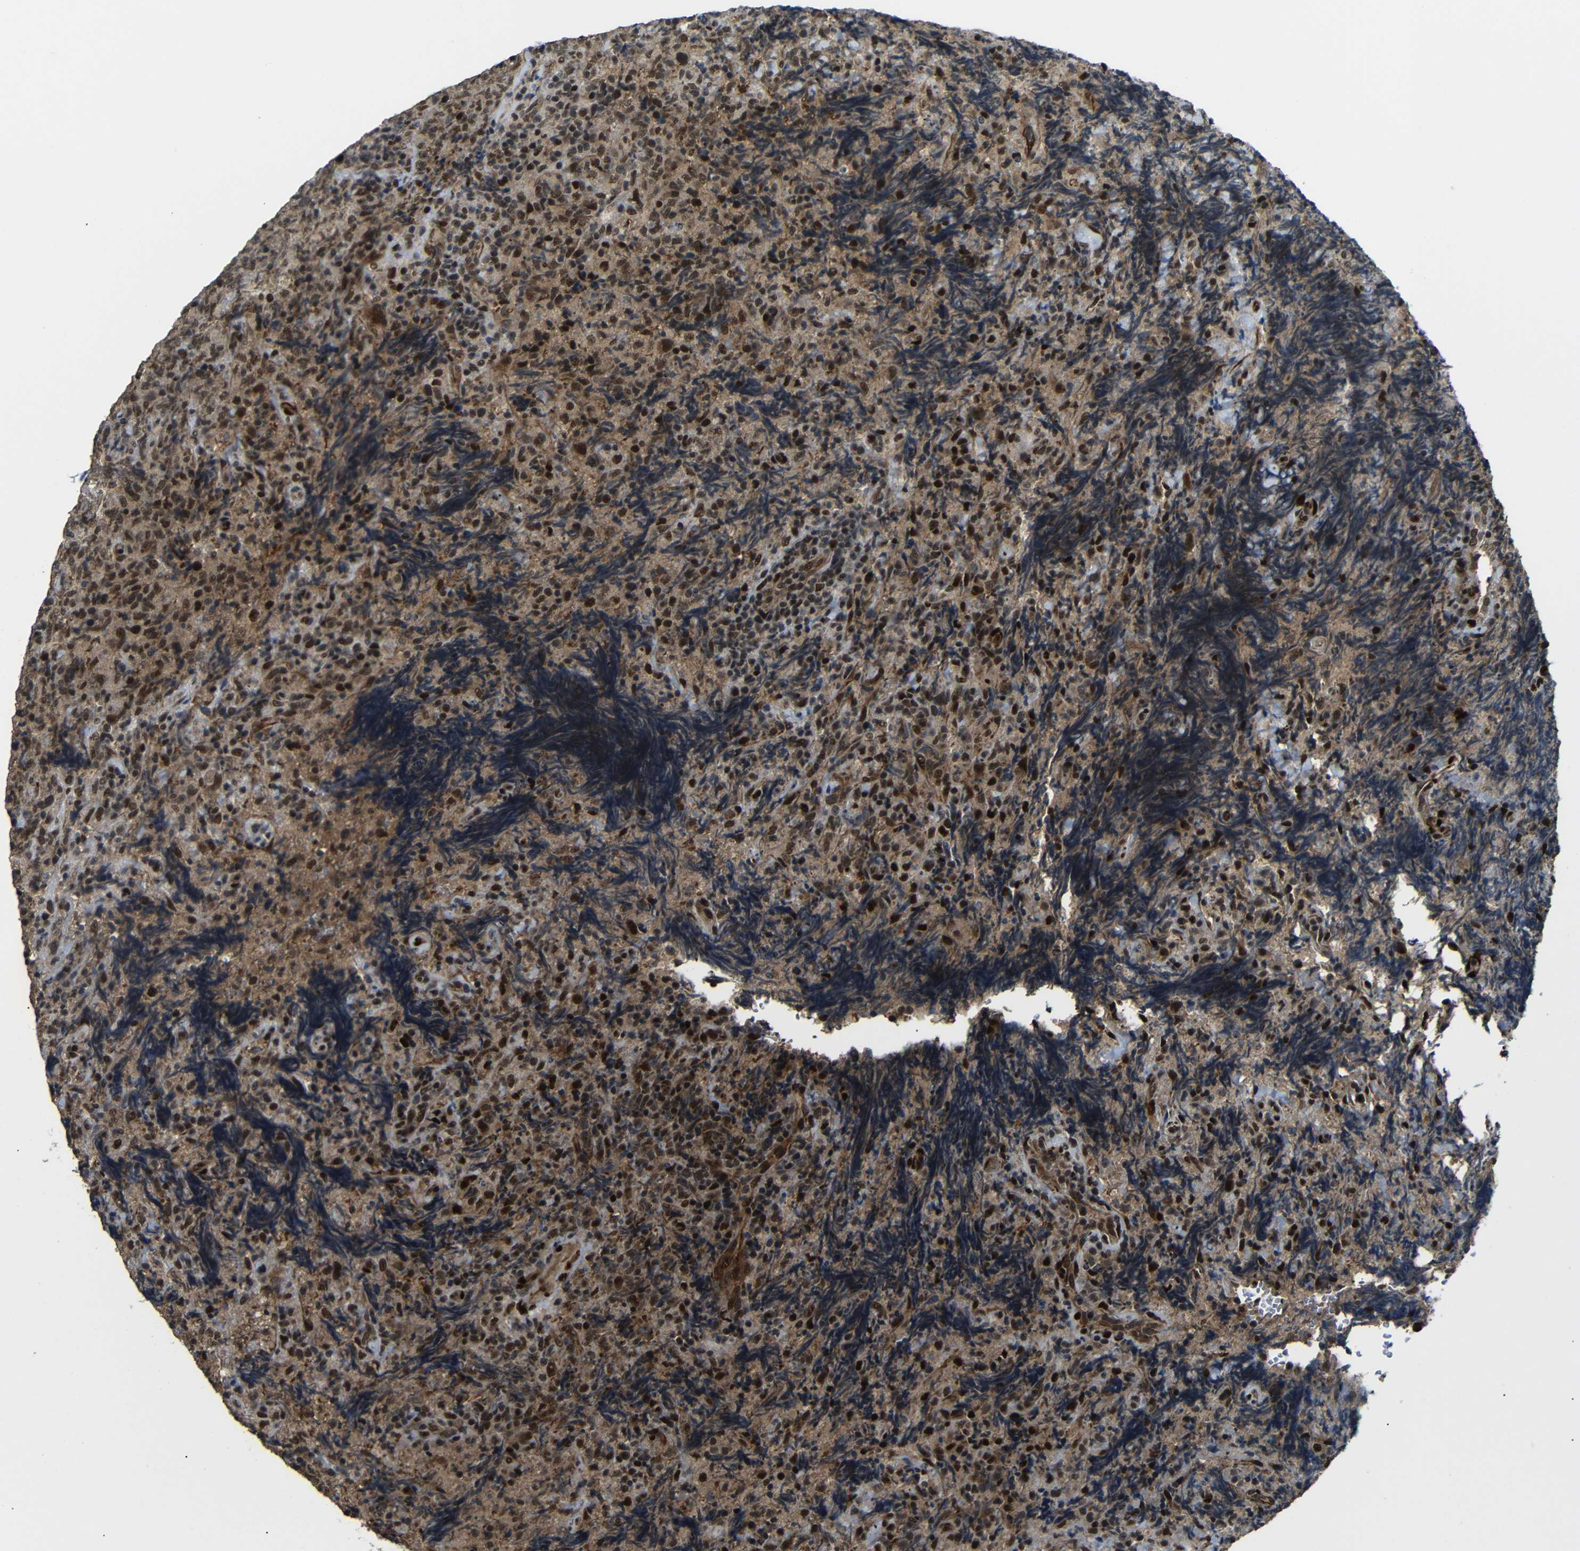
{"staining": {"intensity": "strong", "quantity": ">75%", "location": "nuclear"}, "tissue": "lymphoma", "cell_type": "Tumor cells", "image_type": "cancer", "snomed": [{"axis": "morphology", "description": "Malignant lymphoma, non-Hodgkin's type, High grade"}, {"axis": "topography", "description": "Tonsil"}], "caption": "Protein expression analysis of human high-grade malignant lymphoma, non-Hodgkin's type reveals strong nuclear staining in approximately >75% of tumor cells. (Stains: DAB in brown, nuclei in blue, Microscopy: brightfield microscopy at high magnification).", "gene": "TBX2", "patient": {"sex": "female", "age": 36}}